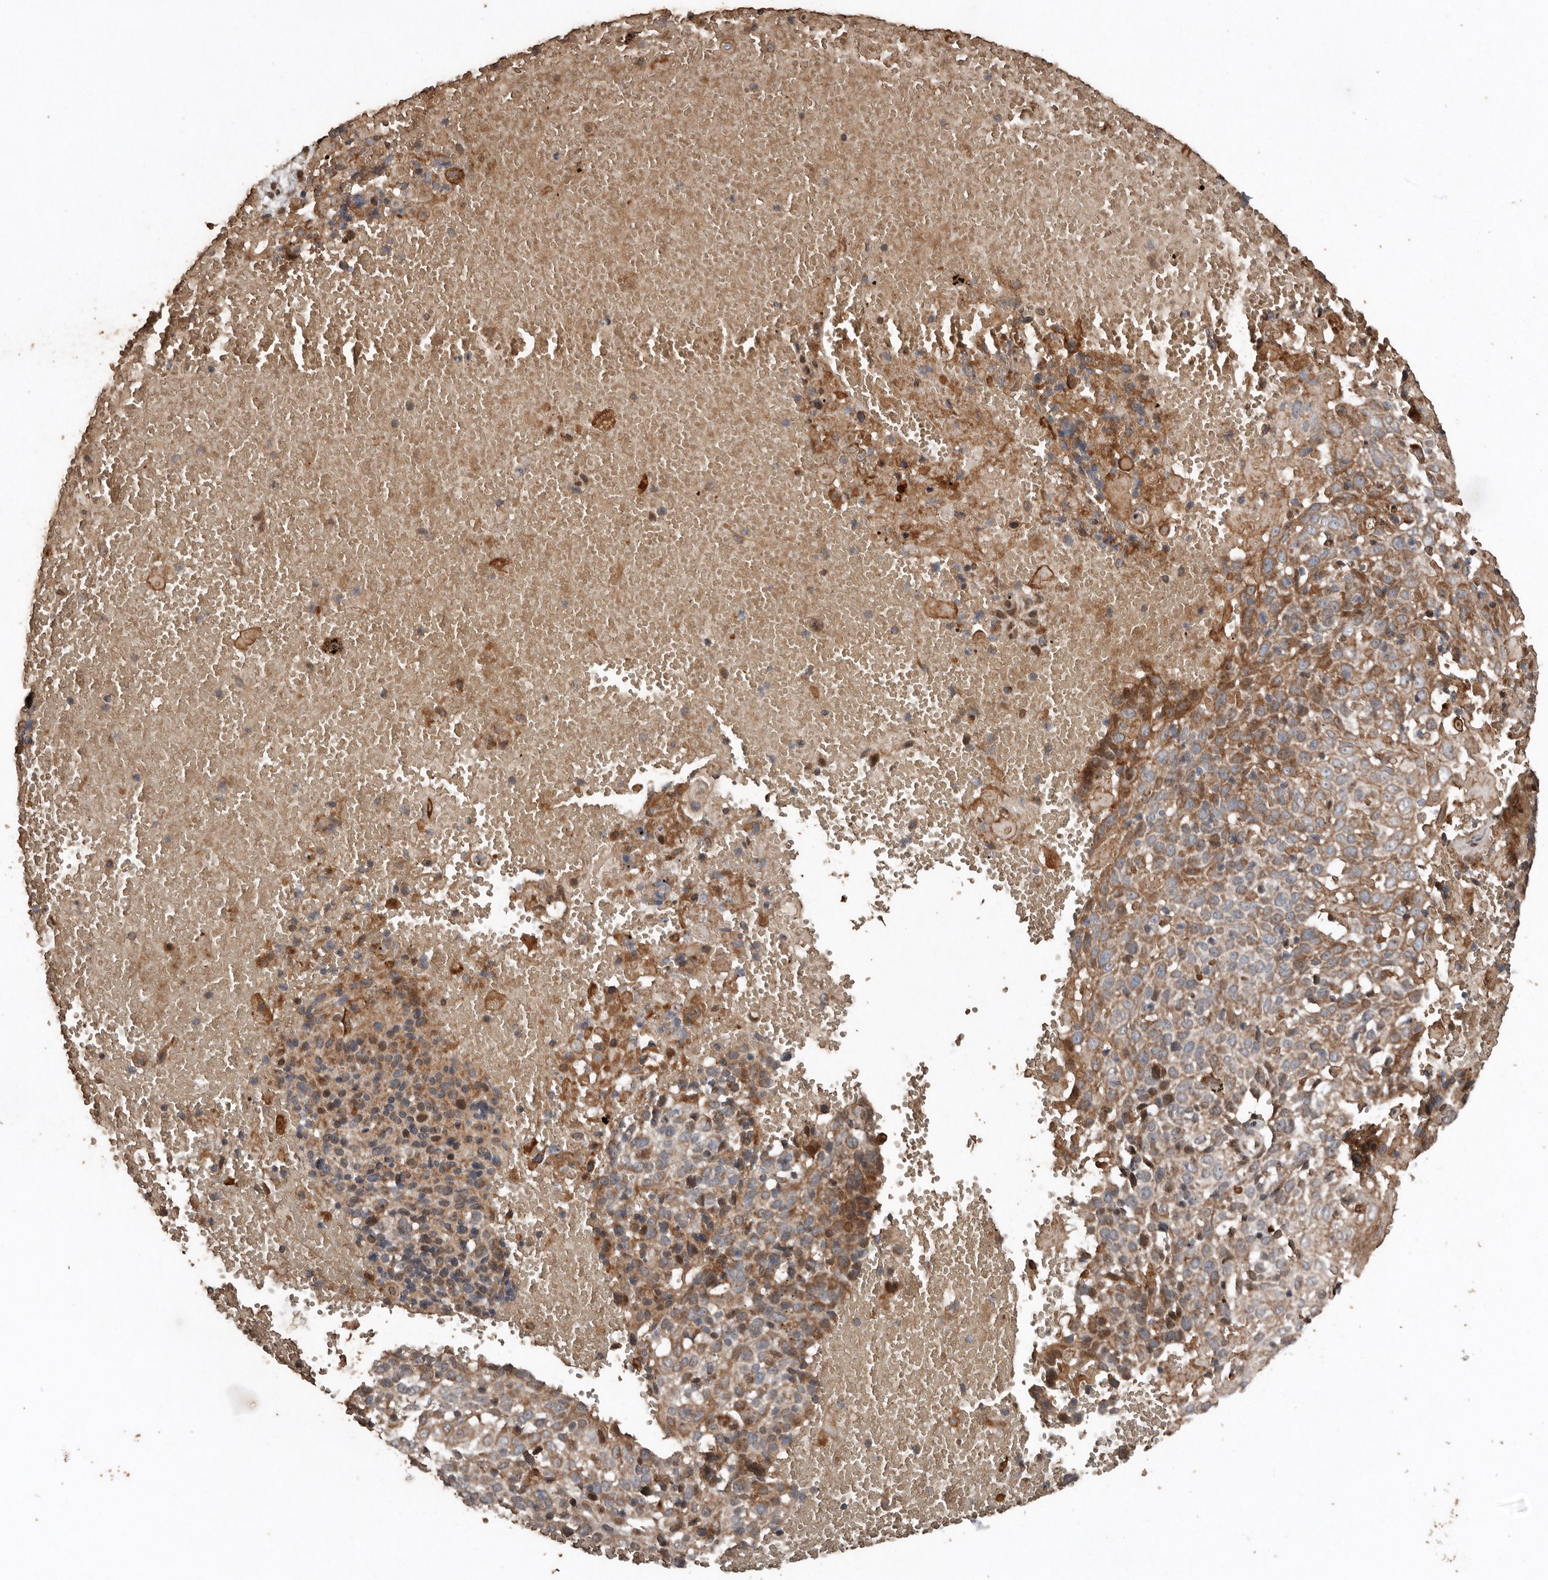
{"staining": {"intensity": "moderate", "quantity": ">75%", "location": "cytoplasmic/membranous"}, "tissue": "cervical cancer", "cell_type": "Tumor cells", "image_type": "cancer", "snomed": [{"axis": "morphology", "description": "Squamous cell carcinoma, NOS"}, {"axis": "topography", "description": "Cervix"}], "caption": "Cervical cancer stained for a protein (brown) exhibits moderate cytoplasmic/membranous positive staining in approximately >75% of tumor cells.", "gene": "RANBP17", "patient": {"sex": "female", "age": 74}}